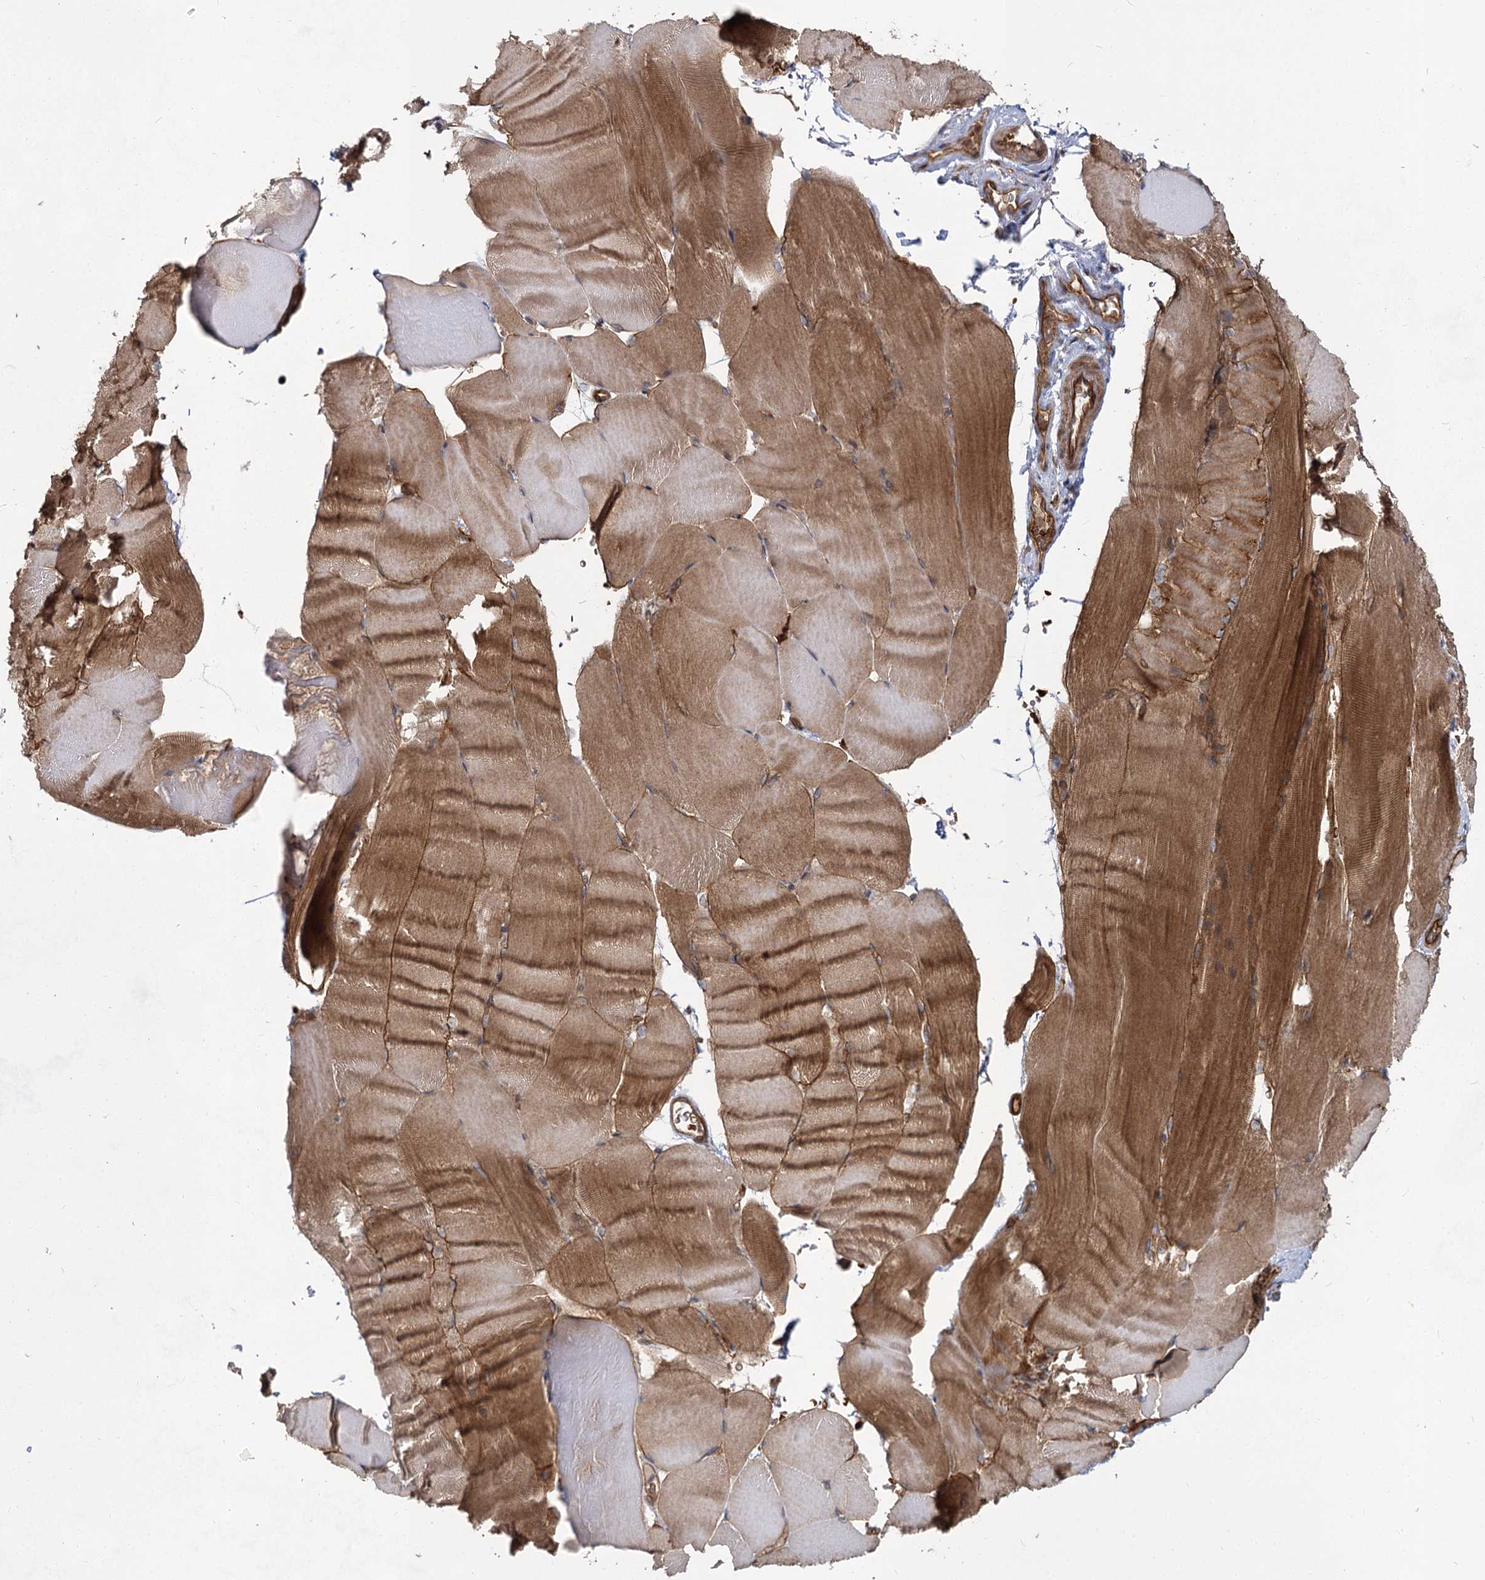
{"staining": {"intensity": "strong", "quantity": ">75%", "location": "cytoplasmic/membranous"}, "tissue": "skeletal muscle", "cell_type": "Myocytes", "image_type": "normal", "snomed": [{"axis": "morphology", "description": "Normal tissue, NOS"}, {"axis": "topography", "description": "Skeletal muscle"}, {"axis": "topography", "description": "Parathyroid gland"}], "caption": "High-magnification brightfield microscopy of normal skeletal muscle stained with DAB (brown) and counterstained with hematoxylin (blue). myocytes exhibit strong cytoplasmic/membranous positivity is identified in about>75% of cells.", "gene": "IQSEC1", "patient": {"sex": "female", "age": 37}}